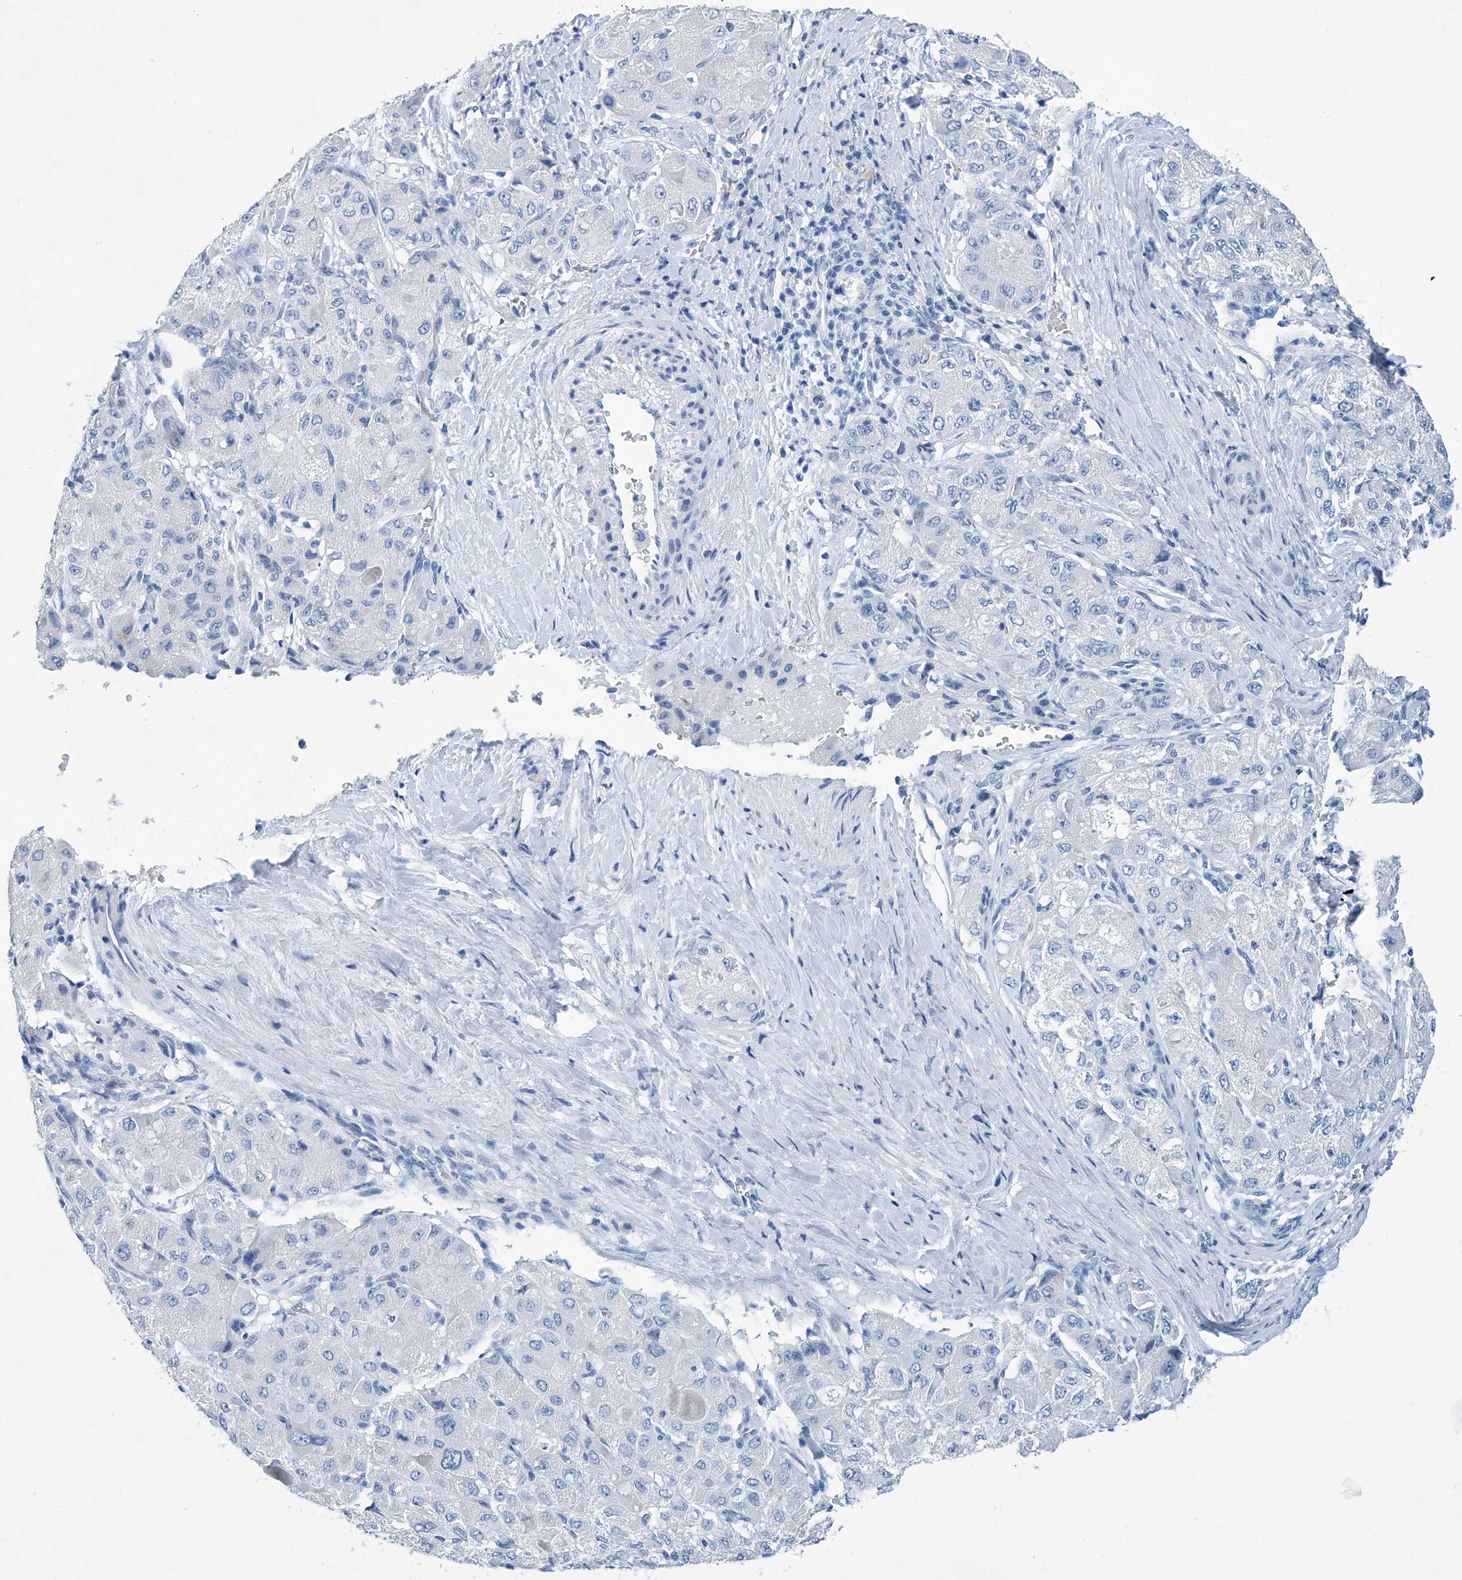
{"staining": {"intensity": "negative", "quantity": "none", "location": "none"}, "tissue": "liver cancer", "cell_type": "Tumor cells", "image_type": "cancer", "snomed": [{"axis": "morphology", "description": "Carcinoma, Hepatocellular, NOS"}, {"axis": "topography", "description": "Liver"}], "caption": "Tumor cells are negative for protein expression in human liver cancer (hepatocellular carcinoma).", "gene": "CYP2A7", "patient": {"sex": "male", "age": 80}}